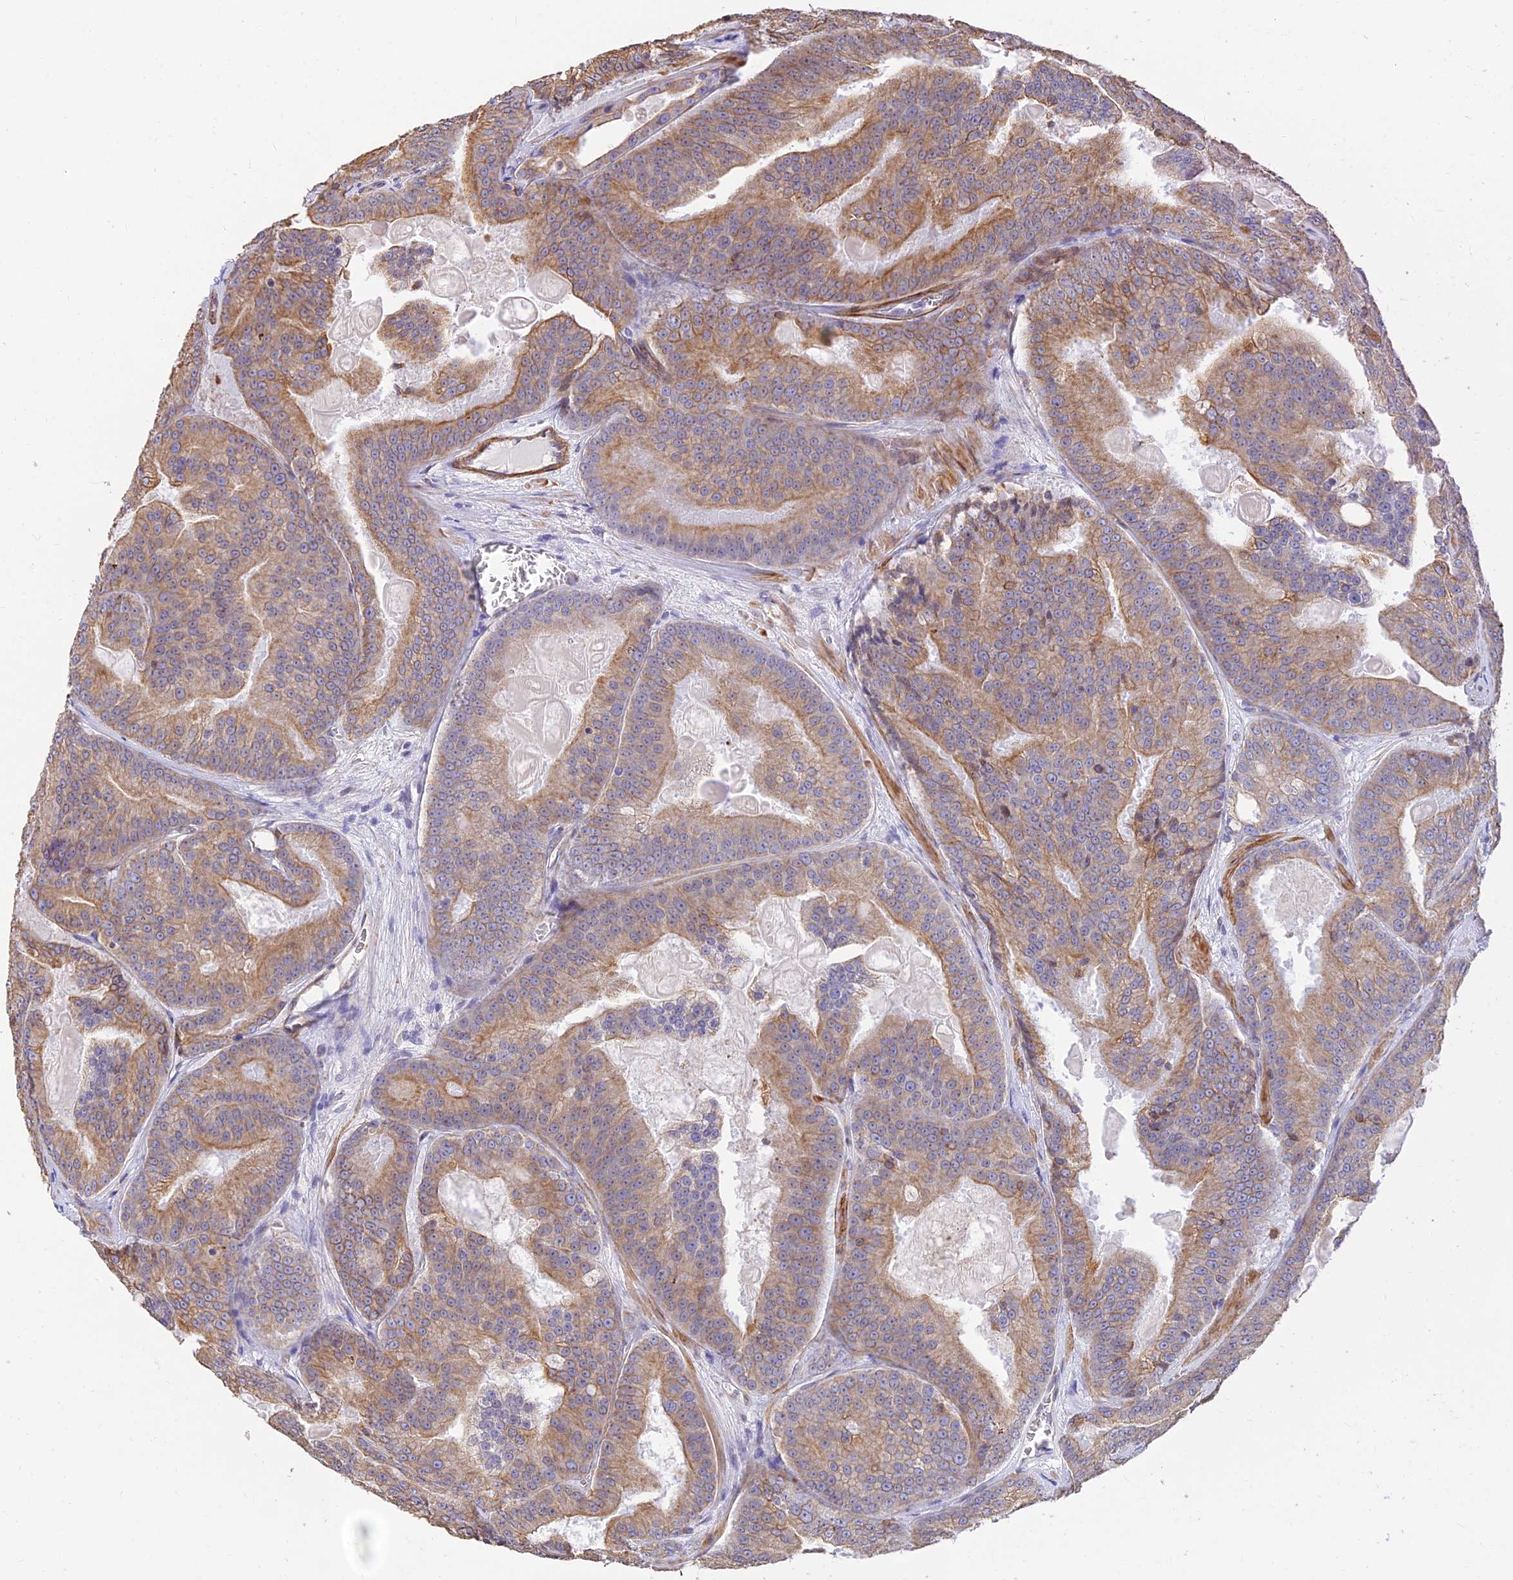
{"staining": {"intensity": "moderate", "quantity": ">75%", "location": "cytoplasmic/membranous"}, "tissue": "prostate cancer", "cell_type": "Tumor cells", "image_type": "cancer", "snomed": [{"axis": "morphology", "description": "Adenocarcinoma, High grade"}, {"axis": "topography", "description": "Prostate"}], "caption": "A brown stain labels moderate cytoplasmic/membranous expression of a protein in human prostate cancer (adenocarcinoma (high-grade)) tumor cells.", "gene": "ALDH1L2", "patient": {"sex": "male", "age": 61}}